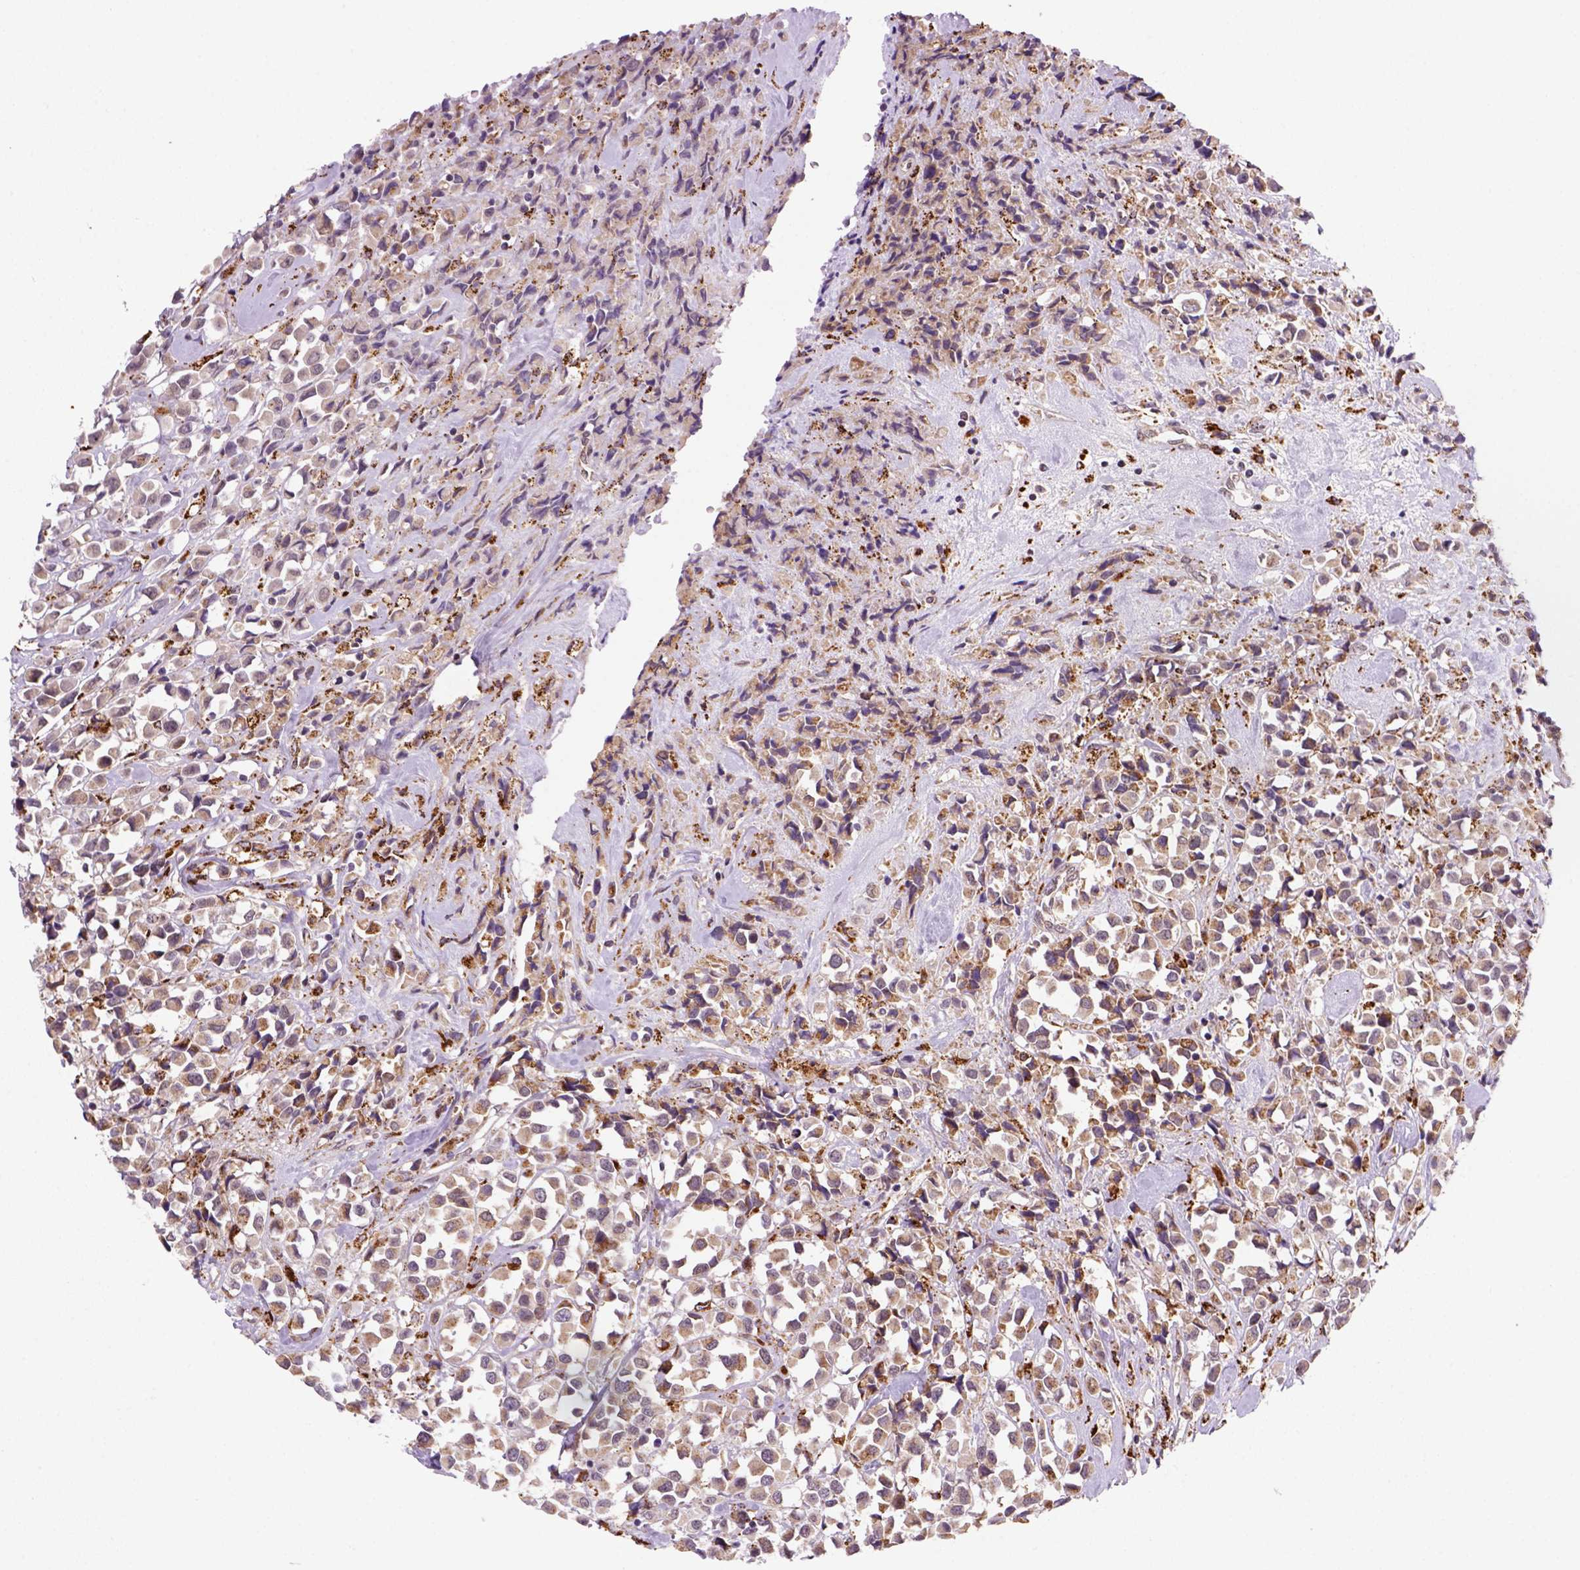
{"staining": {"intensity": "moderate", "quantity": "<25%", "location": "cytoplasmic/membranous"}, "tissue": "breast cancer", "cell_type": "Tumor cells", "image_type": "cancer", "snomed": [{"axis": "morphology", "description": "Duct carcinoma"}, {"axis": "topography", "description": "Breast"}], "caption": "A histopathology image showing moderate cytoplasmic/membranous positivity in approximately <25% of tumor cells in breast invasive ductal carcinoma, as visualized by brown immunohistochemical staining.", "gene": "FZD7", "patient": {"sex": "female", "age": 61}}